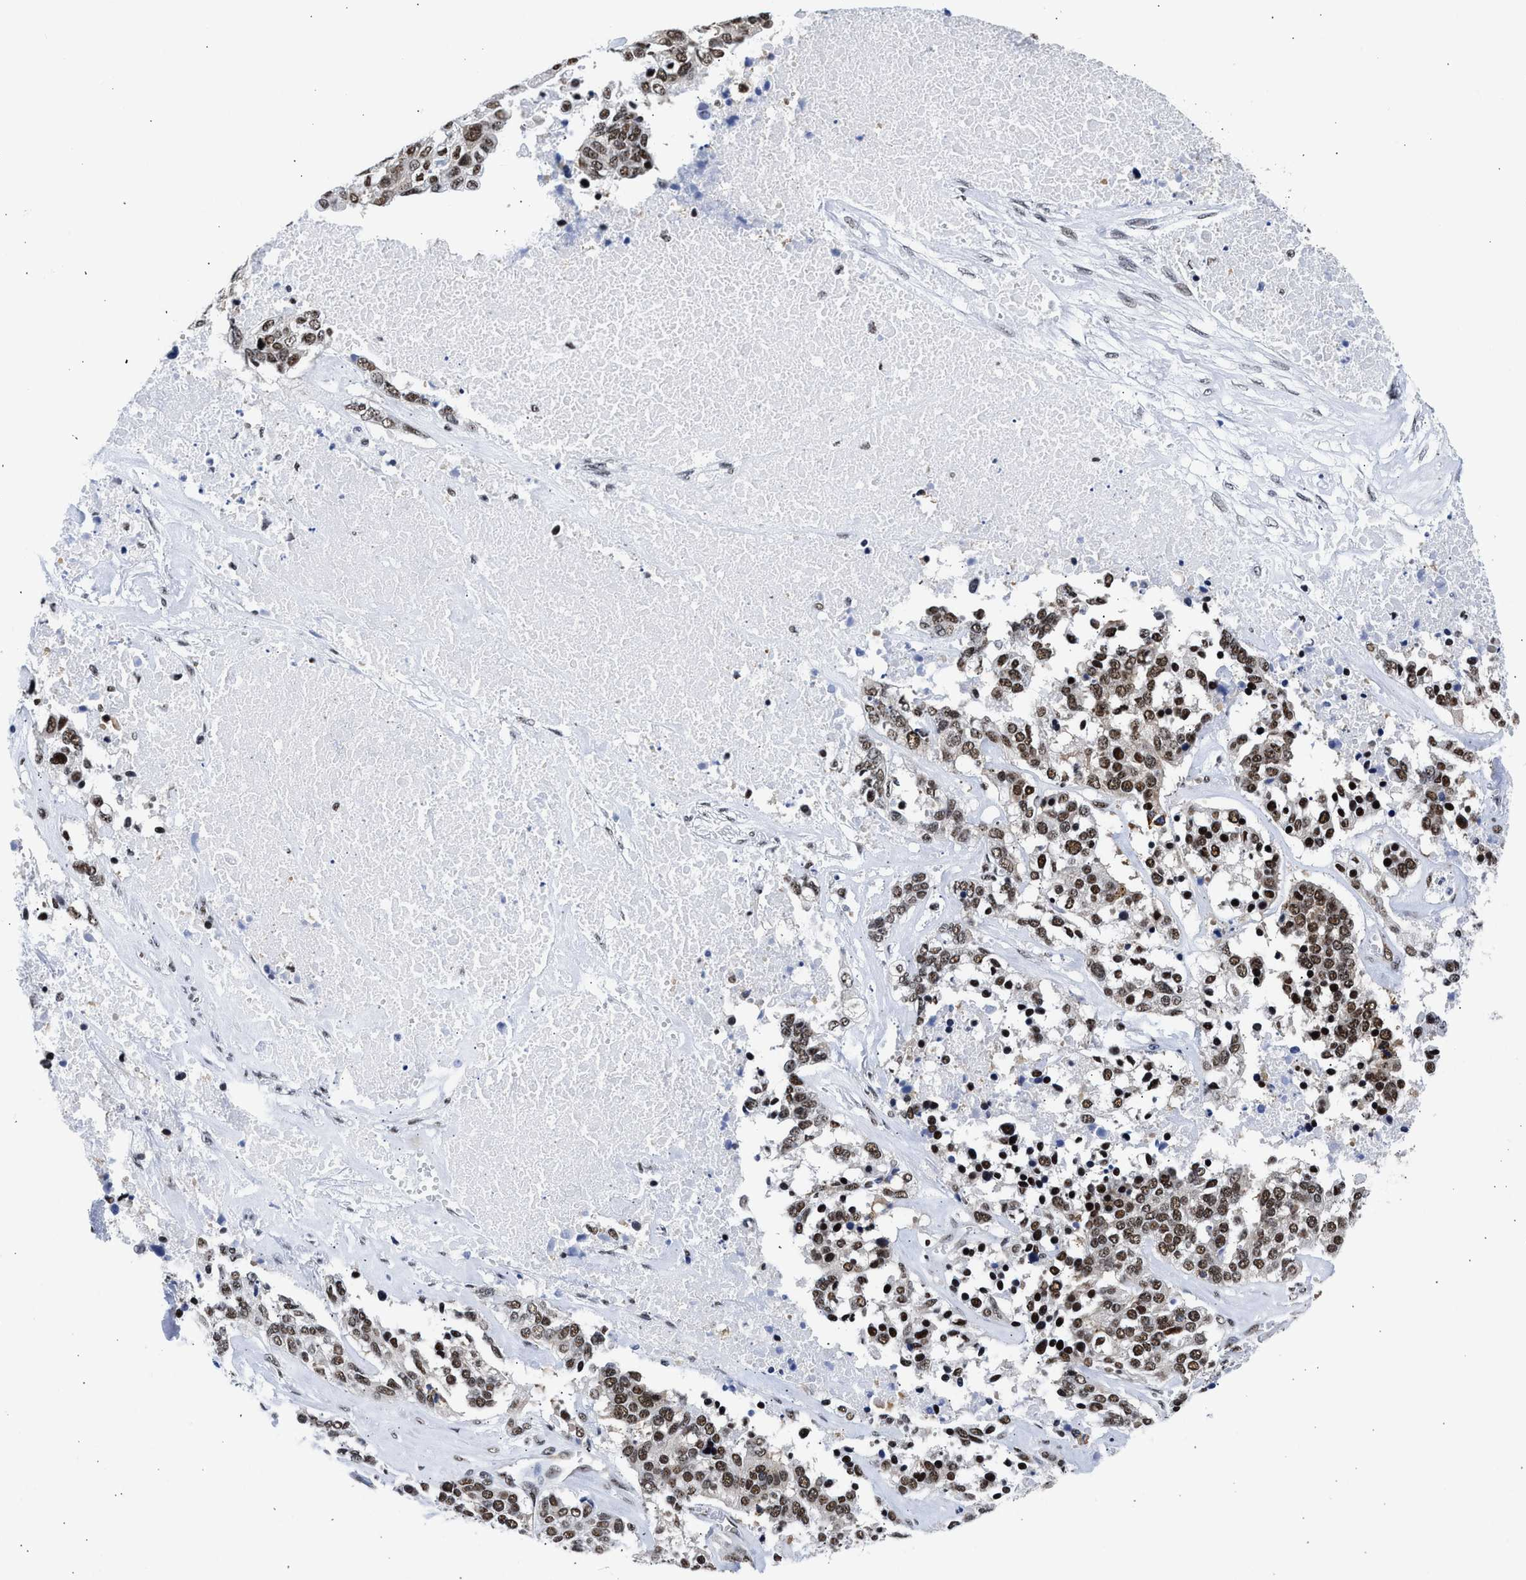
{"staining": {"intensity": "moderate", "quantity": ">75%", "location": "nuclear"}, "tissue": "ovarian cancer", "cell_type": "Tumor cells", "image_type": "cancer", "snomed": [{"axis": "morphology", "description": "Cystadenocarcinoma, serous, NOS"}, {"axis": "topography", "description": "Ovary"}], "caption": "Protein staining by immunohistochemistry (IHC) reveals moderate nuclear positivity in approximately >75% of tumor cells in ovarian cancer. Nuclei are stained in blue.", "gene": "RBM8A", "patient": {"sex": "female", "age": 44}}